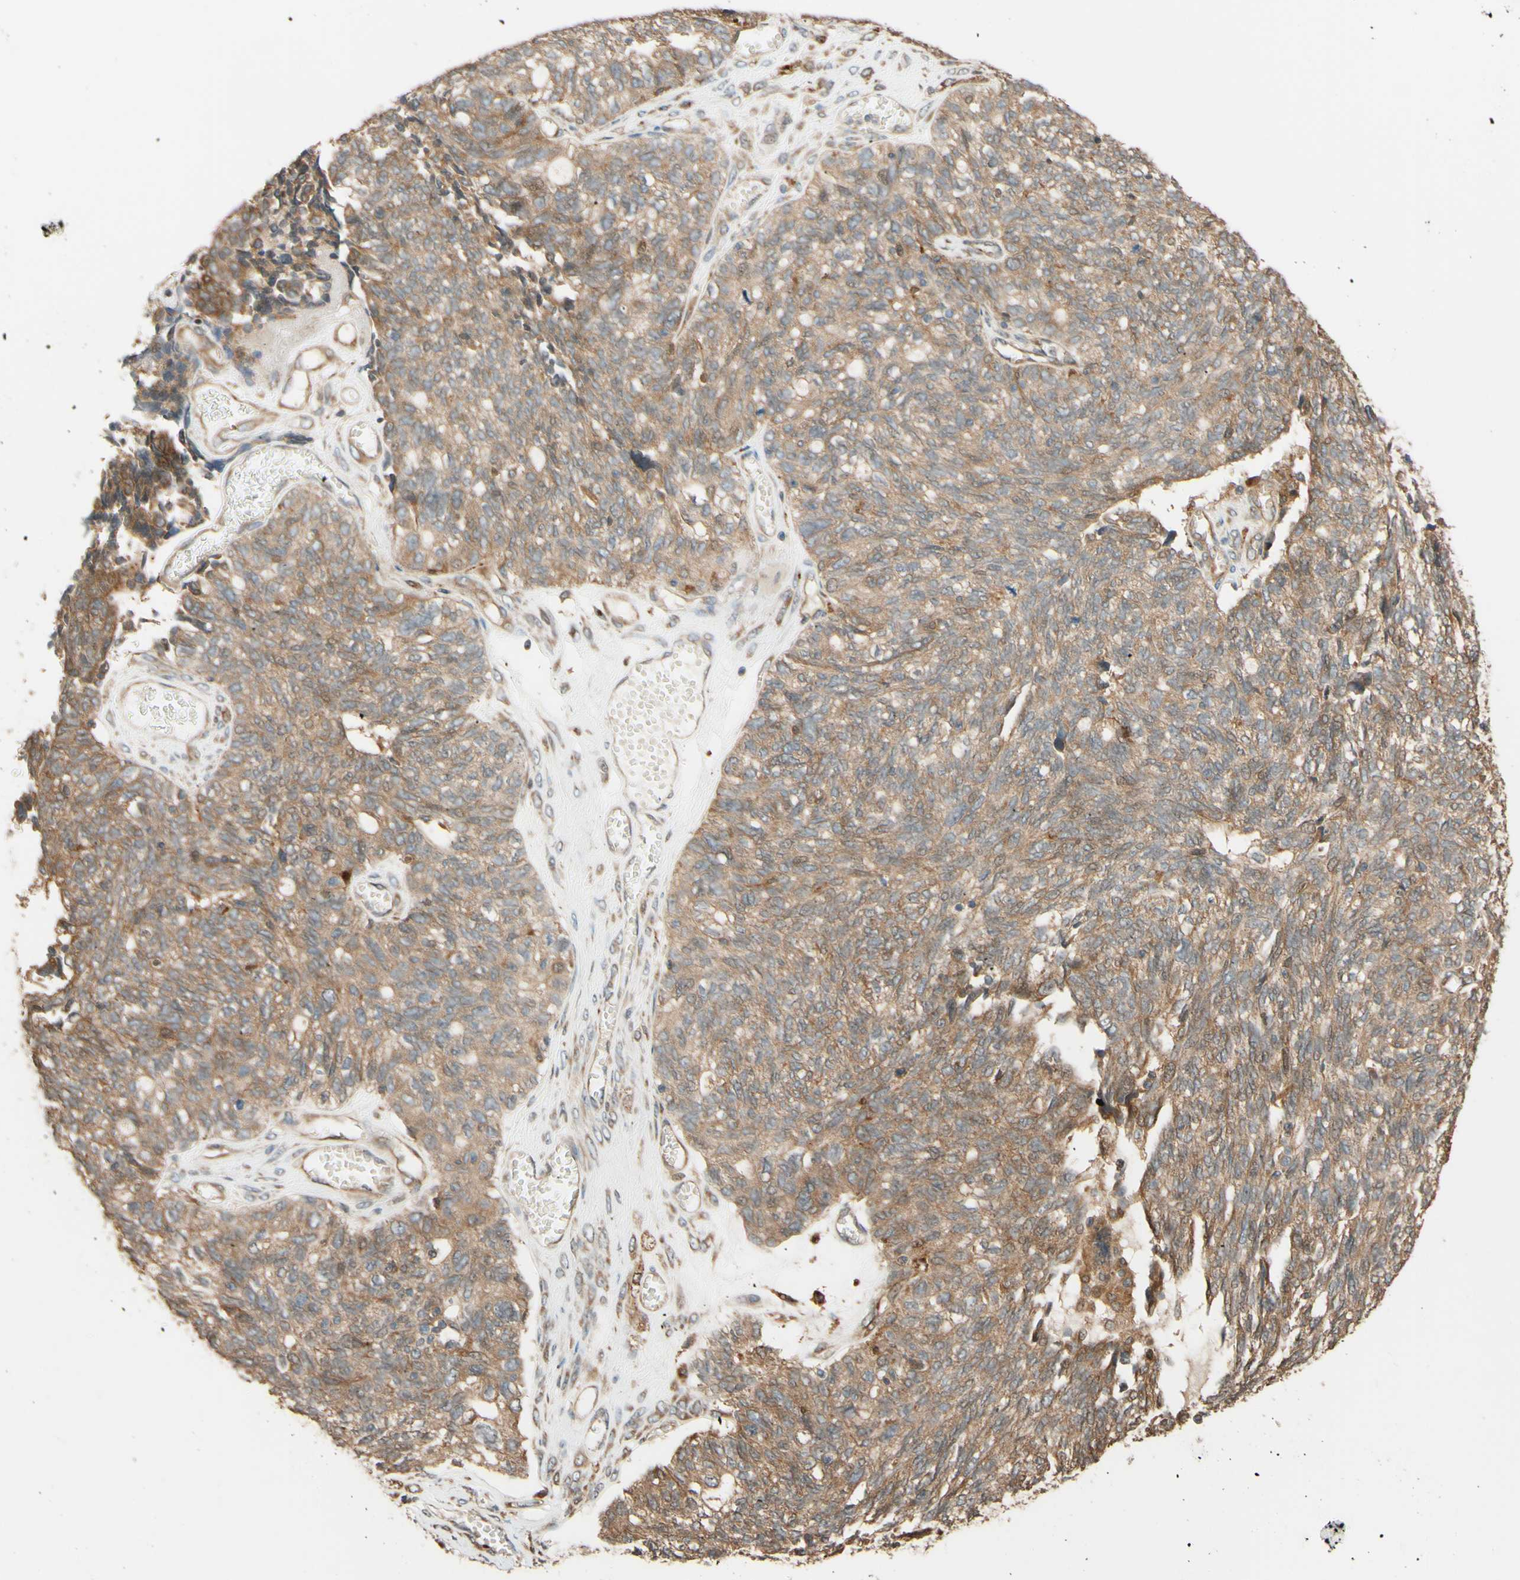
{"staining": {"intensity": "weak", "quantity": ">75%", "location": "cytoplasmic/membranous"}, "tissue": "ovarian cancer", "cell_type": "Tumor cells", "image_type": "cancer", "snomed": [{"axis": "morphology", "description": "Cystadenocarcinoma, serous, NOS"}, {"axis": "topography", "description": "Ovary"}], "caption": "Human ovarian serous cystadenocarcinoma stained with a brown dye shows weak cytoplasmic/membranous positive expression in about >75% of tumor cells.", "gene": "RNF19A", "patient": {"sex": "female", "age": 79}}